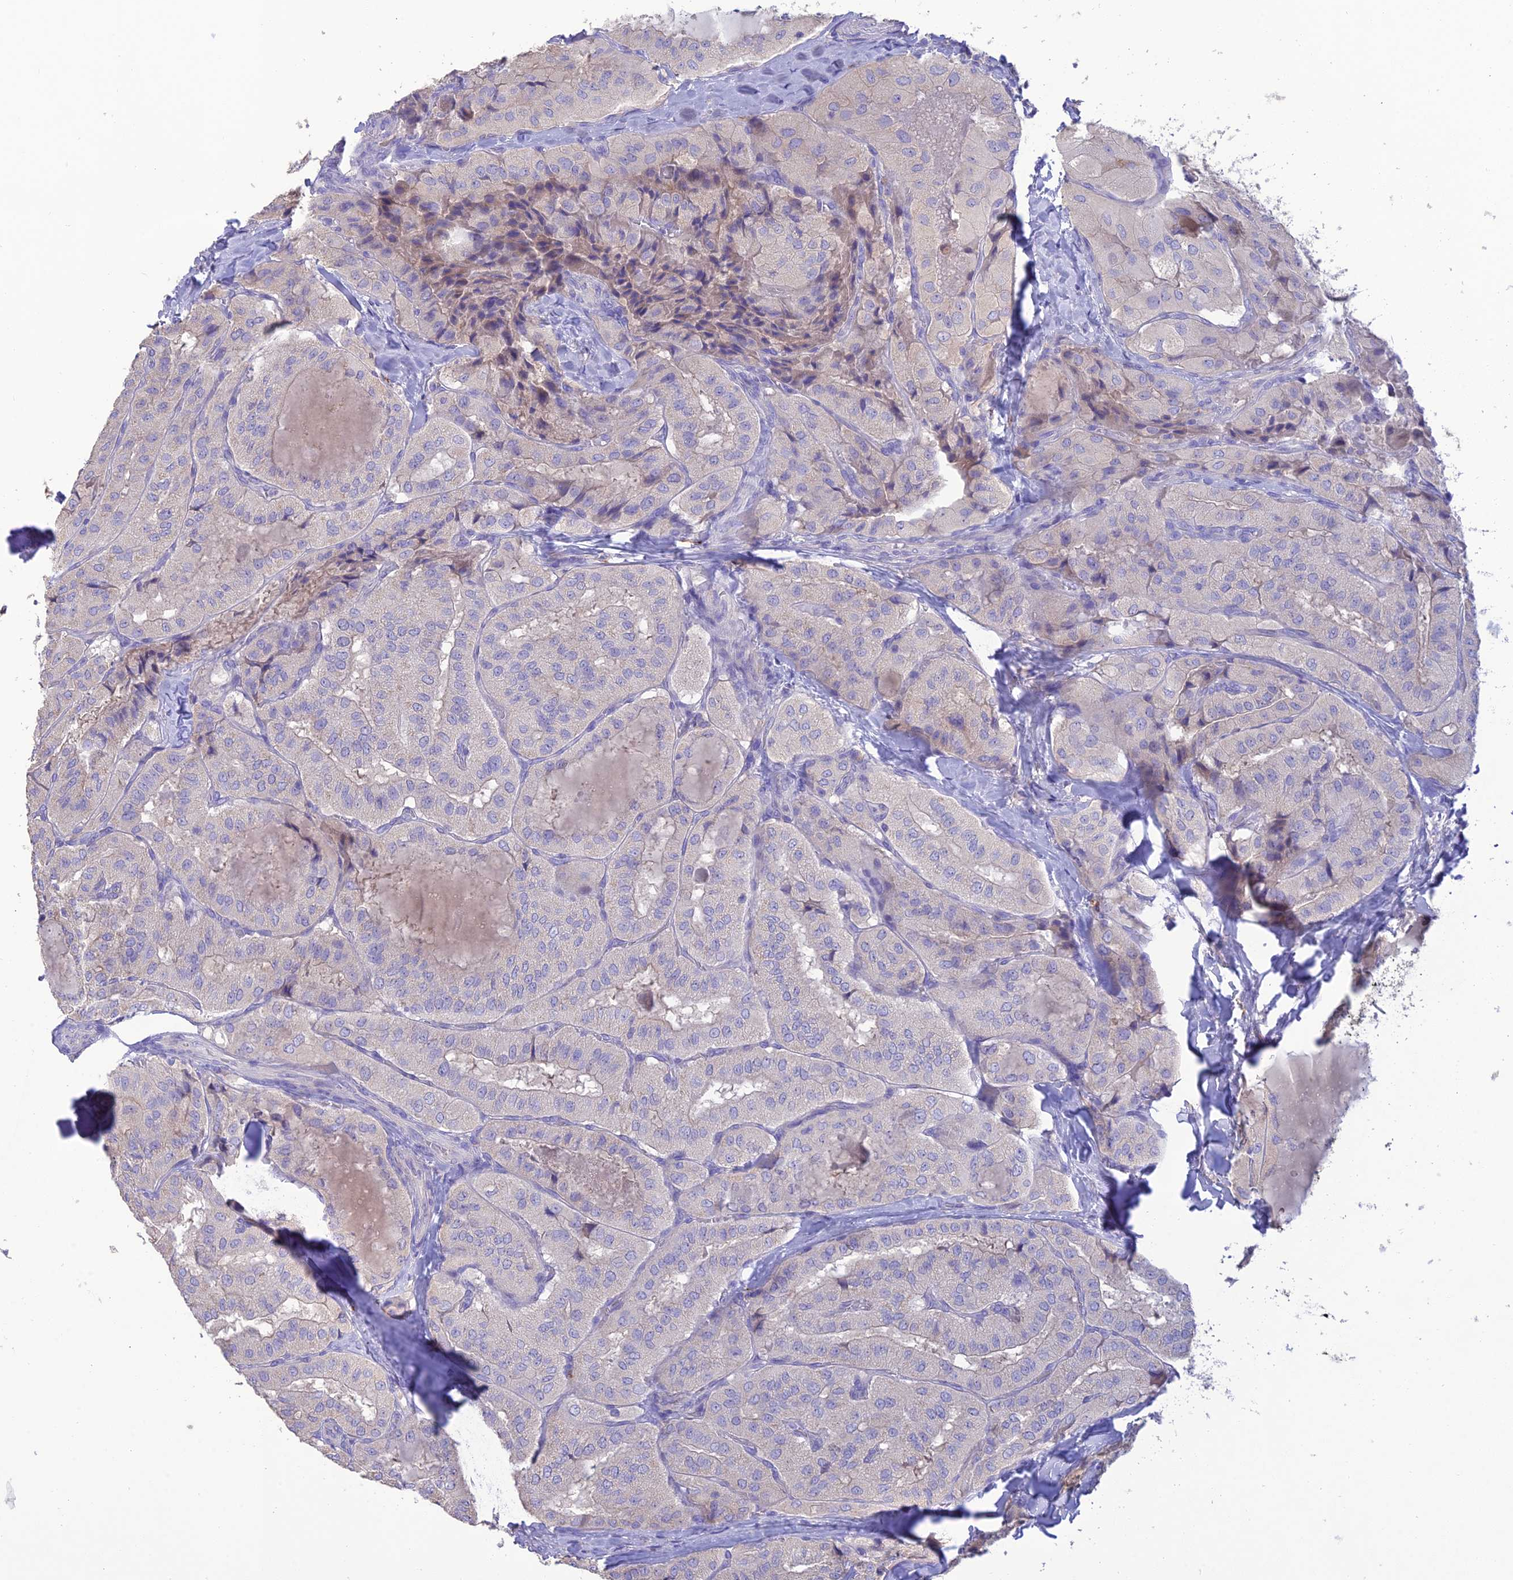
{"staining": {"intensity": "negative", "quantity": "none", "location": "none"}, "tissue": "thyroid cancer", "cell_type": "Tumor cells", "image_type": "cancer", "snomed": [{"axis": "morphology", "description": "Normal tissue, NOS"}, {"axis": "morphology", "description": "Papillary adenocarcinoma, NOS"}, {"axis": "topography", "description": "Thyroid gland"}], "caption": "The IHC photomicrograph has no significant staining in tumor cells of thyroid cancer tissue.", "gene": "SFT2D2", "patient": {"sex": "female", "age": 59}}